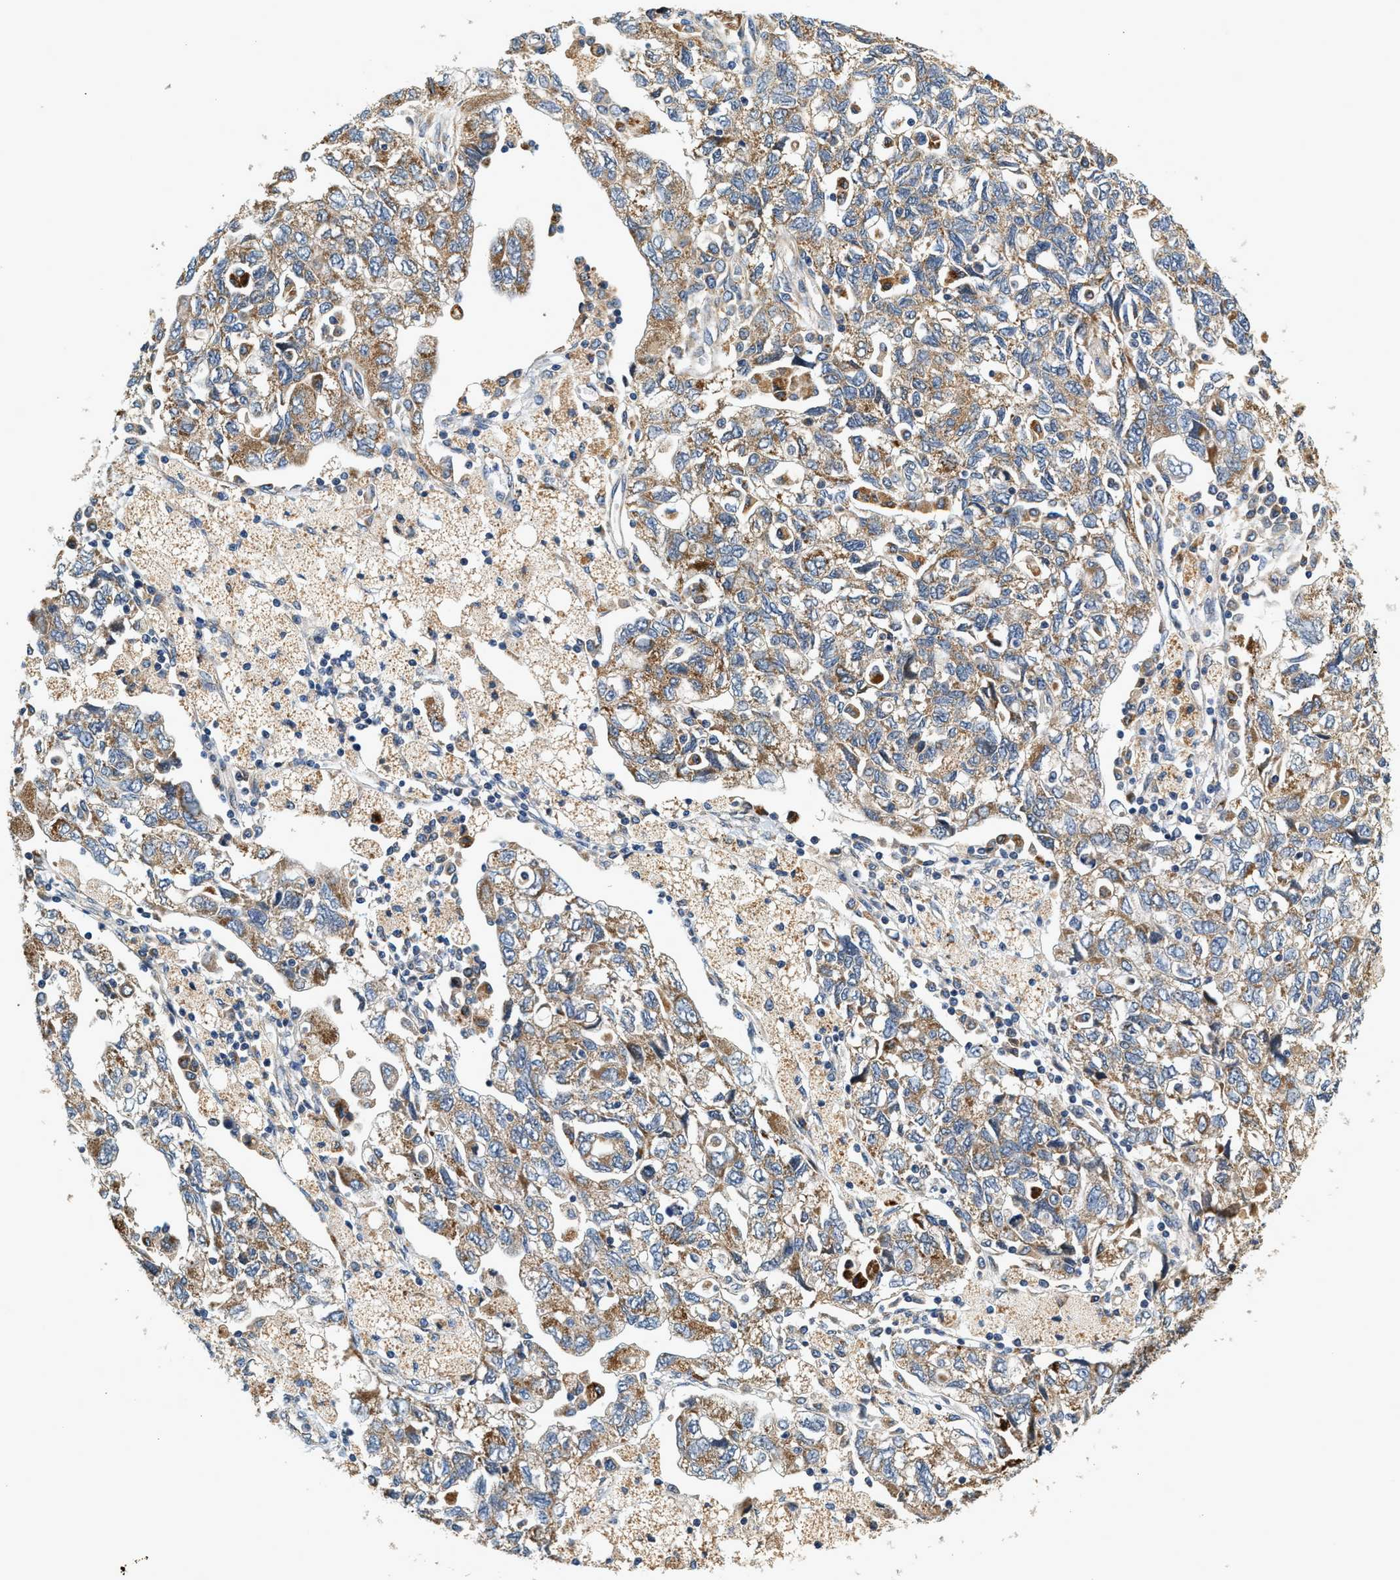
{"staining": {"intensity": "moderate", "quantity": ">75%", "location": "cytoplasmic/membranous"}, "tissue": "ovarian cancer", "cell_type": "Tumor cells", "image_type": "cancer", "snomed": [{"axis": "morphology", "description": "Carcinoma, NOS"}, {"axis": "morphology", "description": "Cystadenocarcinoma, serous, NOS"}, {"axis": "topography", "description": "Ovary"}], "caption": "About >75% of tumor cells in serous cystadenocarcinoma (ovarian) exhibit moderate cytoplasmic/membranous protein expression as visualized by brown immunohistochemical staining.", "gene": "DUSP10", "patient": {"sex": "female", "age": 69}}